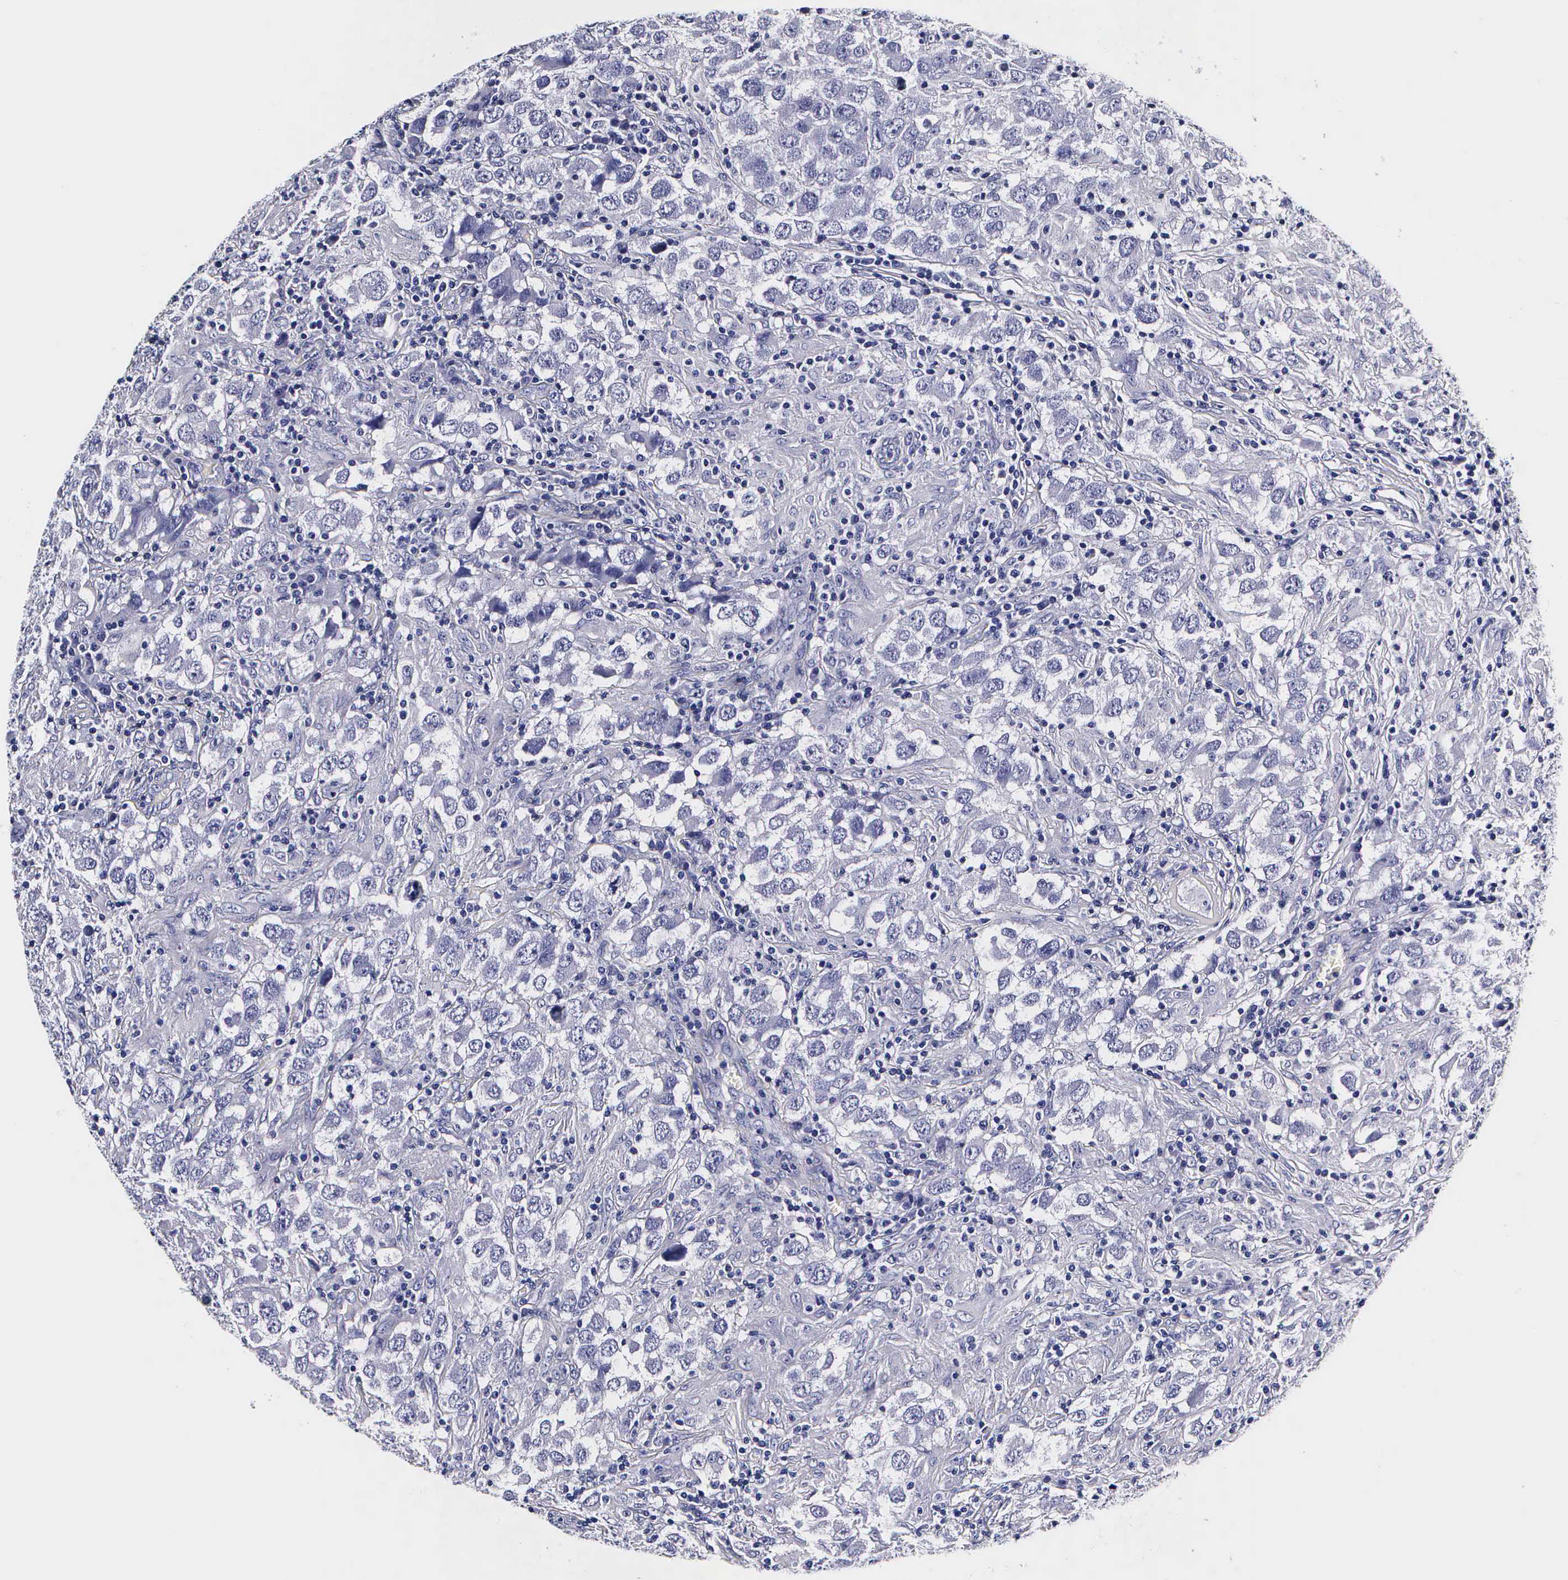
{"staining": {"intensity": "negative", "quantity": "none", "location": "none"}, "tissue": "testis cancer", "cell_type": "Tumor cells", "image_type": "cancer", "snomed": [{"axis": "morphology", "description": "Carcinoma, Embryonal, NOS"}, {"axis": "topography", "description": "Testis"}], "caption": "IHC micrograph of embryonal carcinoma (testis) stained for a protein (brown), which reveals no staining in tumor cells.", "gene": "IAPP", "patient": {"sex": "male", "age": 21}}